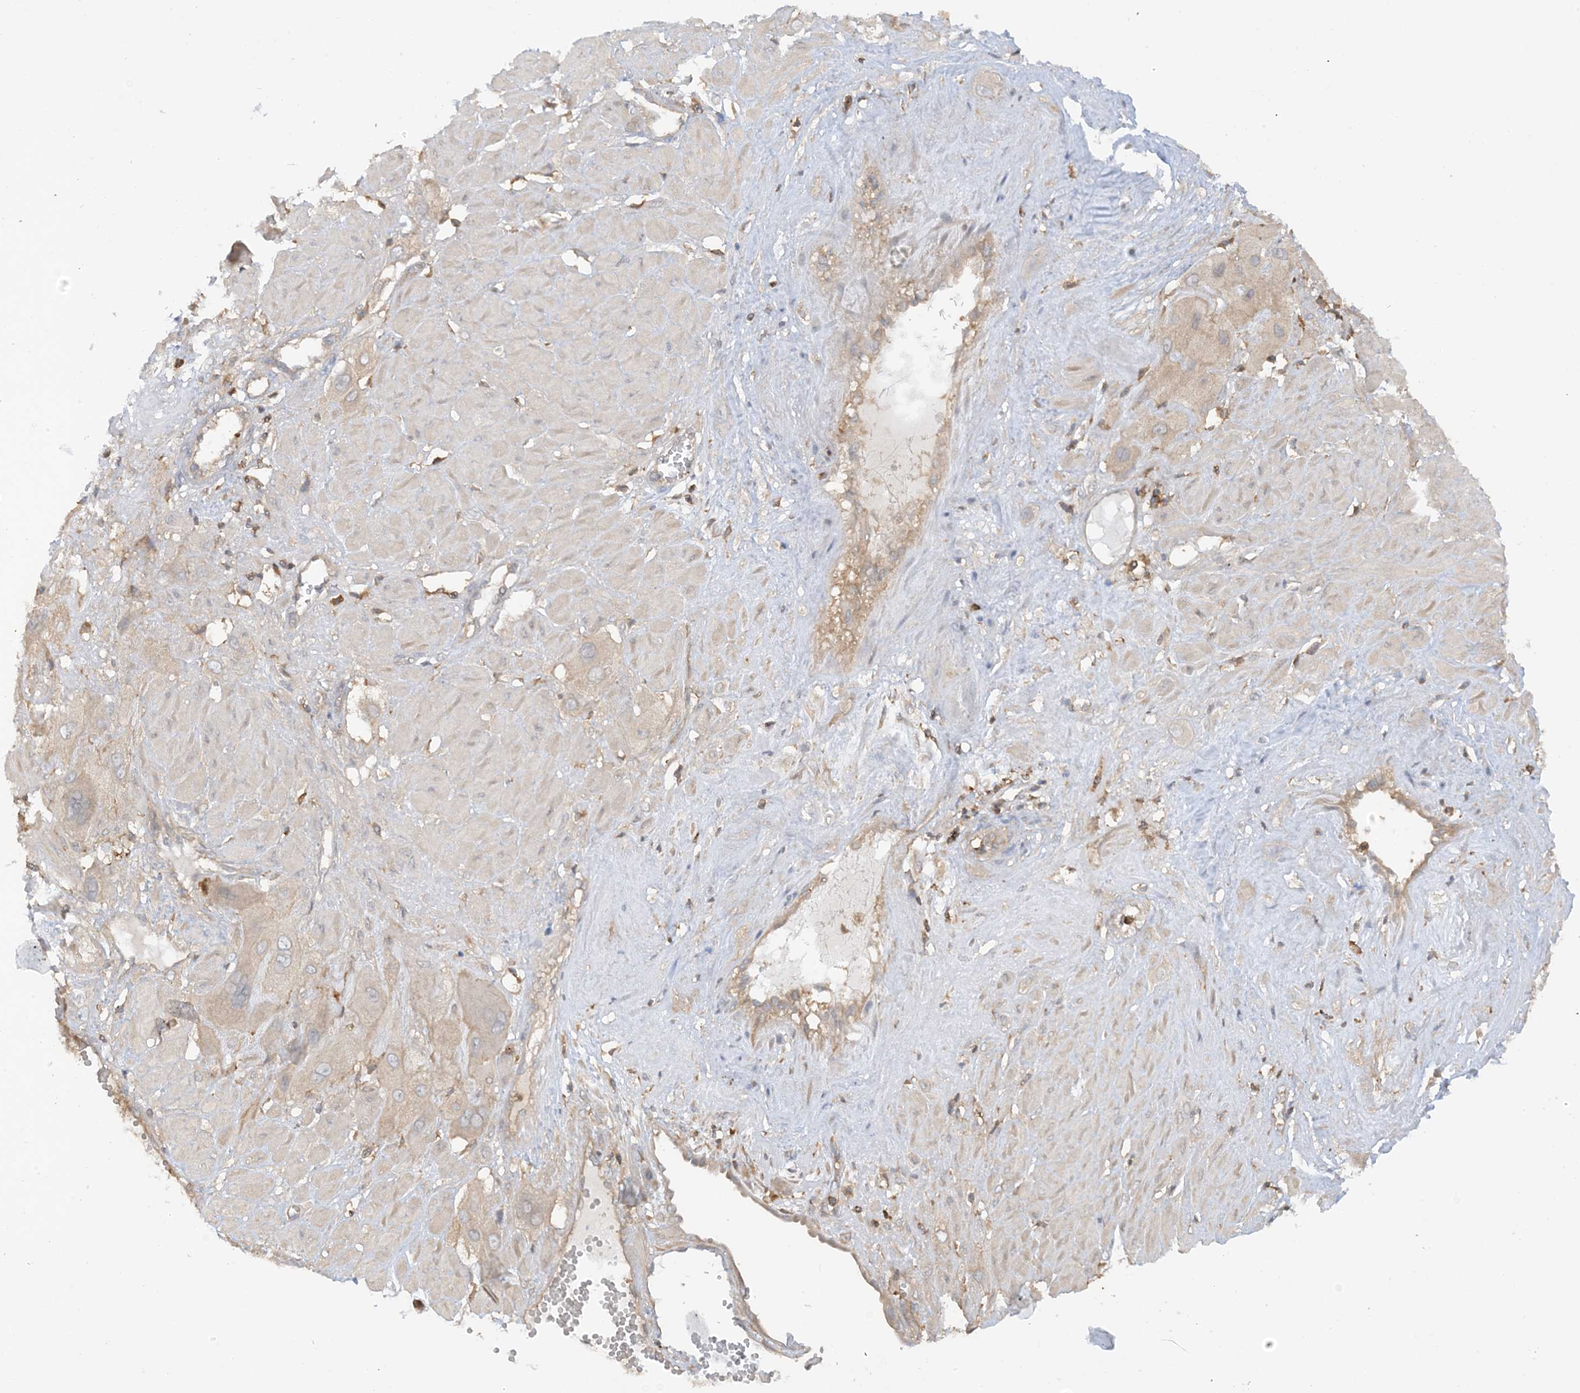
{"staining": {"intensity": "weak", "quantity": "<25%", "location": "cytoplasmic/membranous"}, "tissue": "cervical cancer", "cell_type": "Tumor cells", "image_type": "cancer", "snomed": [{"axis": "morphology", "description": "Squamous cell carcinoma, NOS"}, {"axis": "topography", "description": "Cervix"}], "caption": "Tumor cells show no significant protein staining in cervical cancer. (DAB (3,3'-diaminobenzidine) immunohistochemistry (IHC), high magnification).", "gene": "CAPZB", "patient": {"sex": "female", "age": 34}}